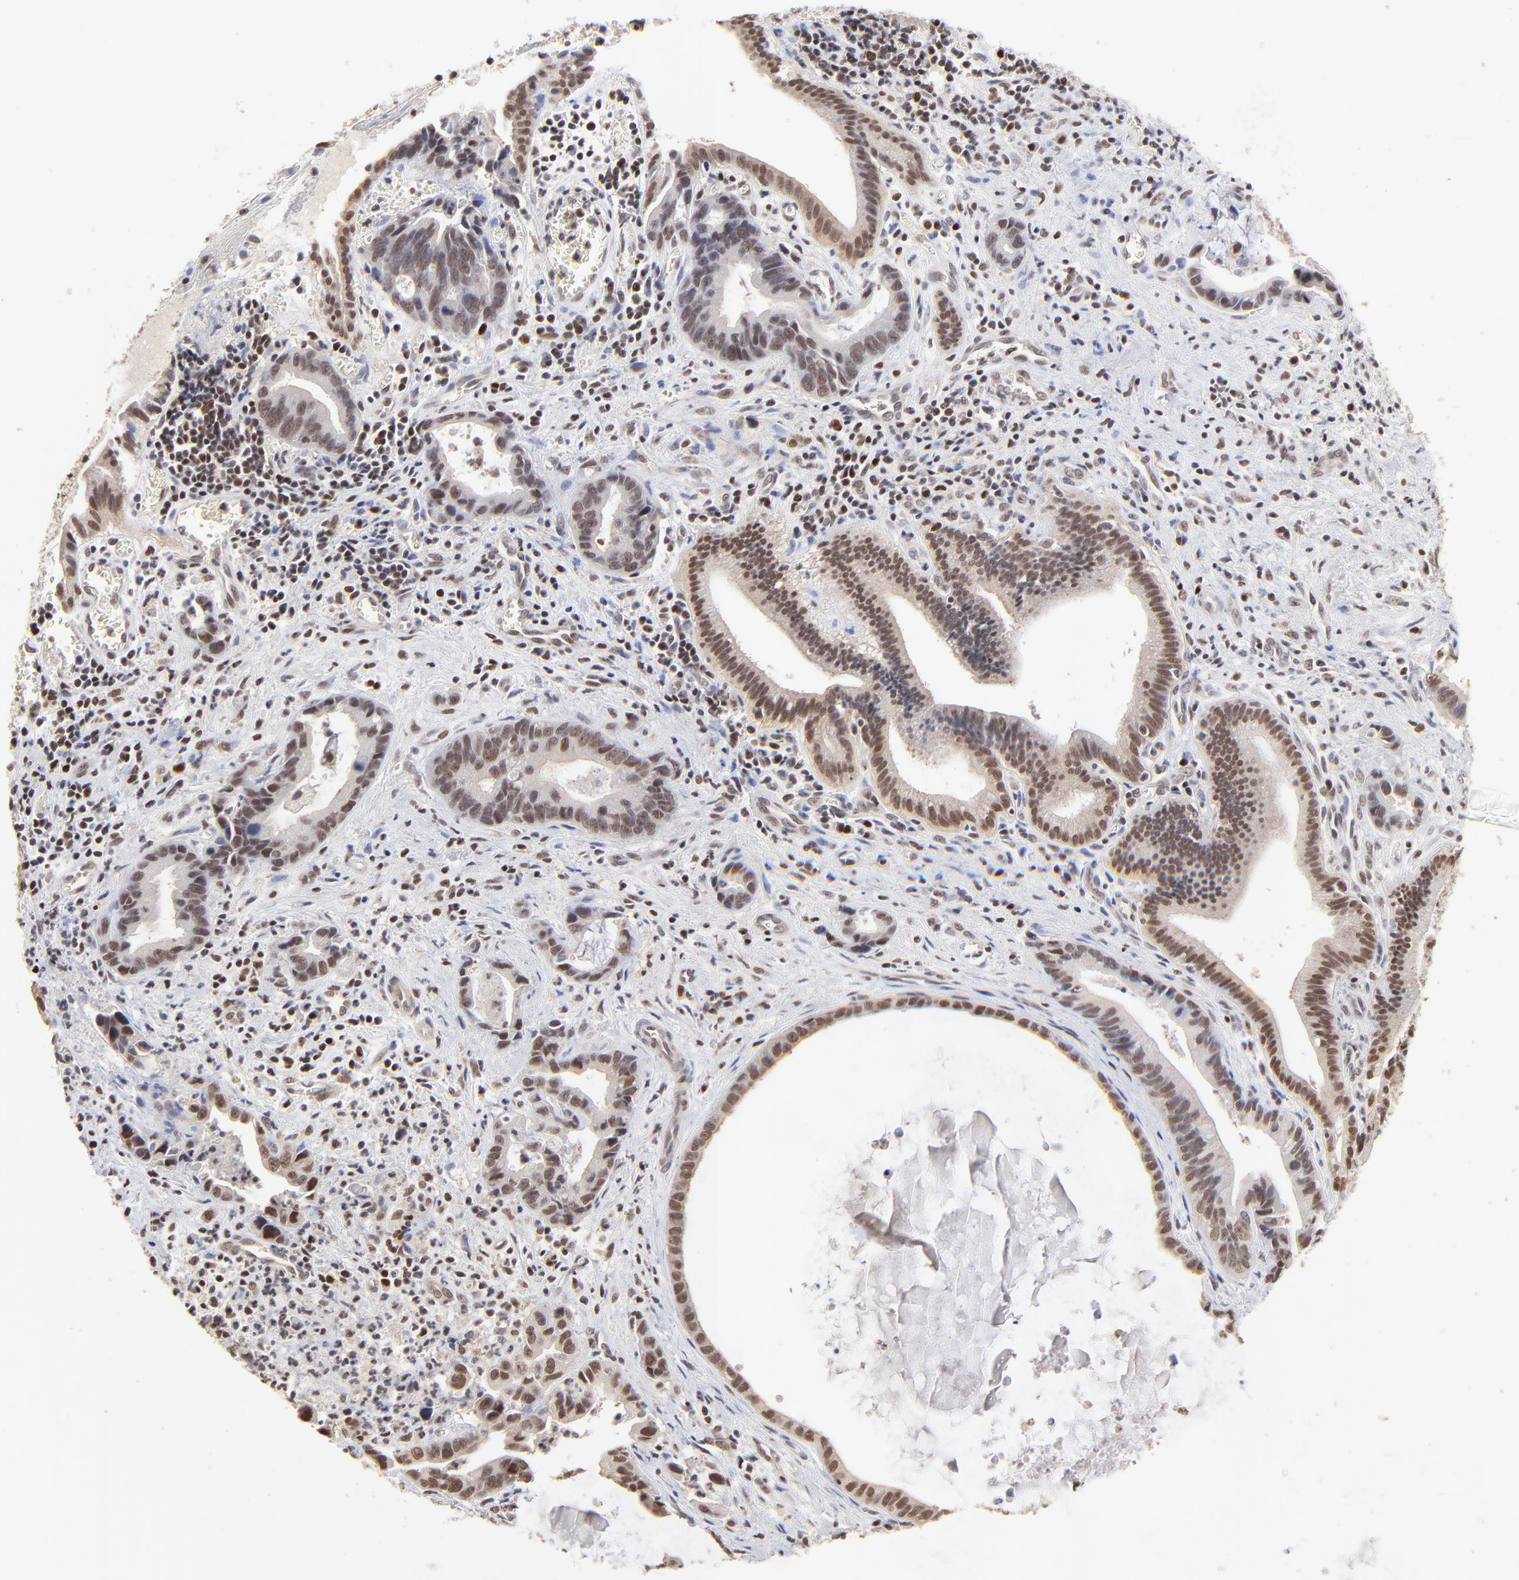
{"staining": {"intensity": "moderate", "quantity": ">75%", "location": "cytoplasmic/membranous,nuclear"}, "tissue": "liver cancer", "cell_type": "Tumor cells", "image_type": "cancer", "snomed": [{"axis": "morphology", "description": "Cholangiocarcinoma"}, {"axis": "topography", "description": "Liver"}], "caption": "This is an image of IHC staining of liver cholangiocarcinoma, which shows moderate expression in the cytoplasmic/membranous and nuclear of tumor cells.", "gene": "DSN1", "patient": {"sex": "female", "age": 55}}